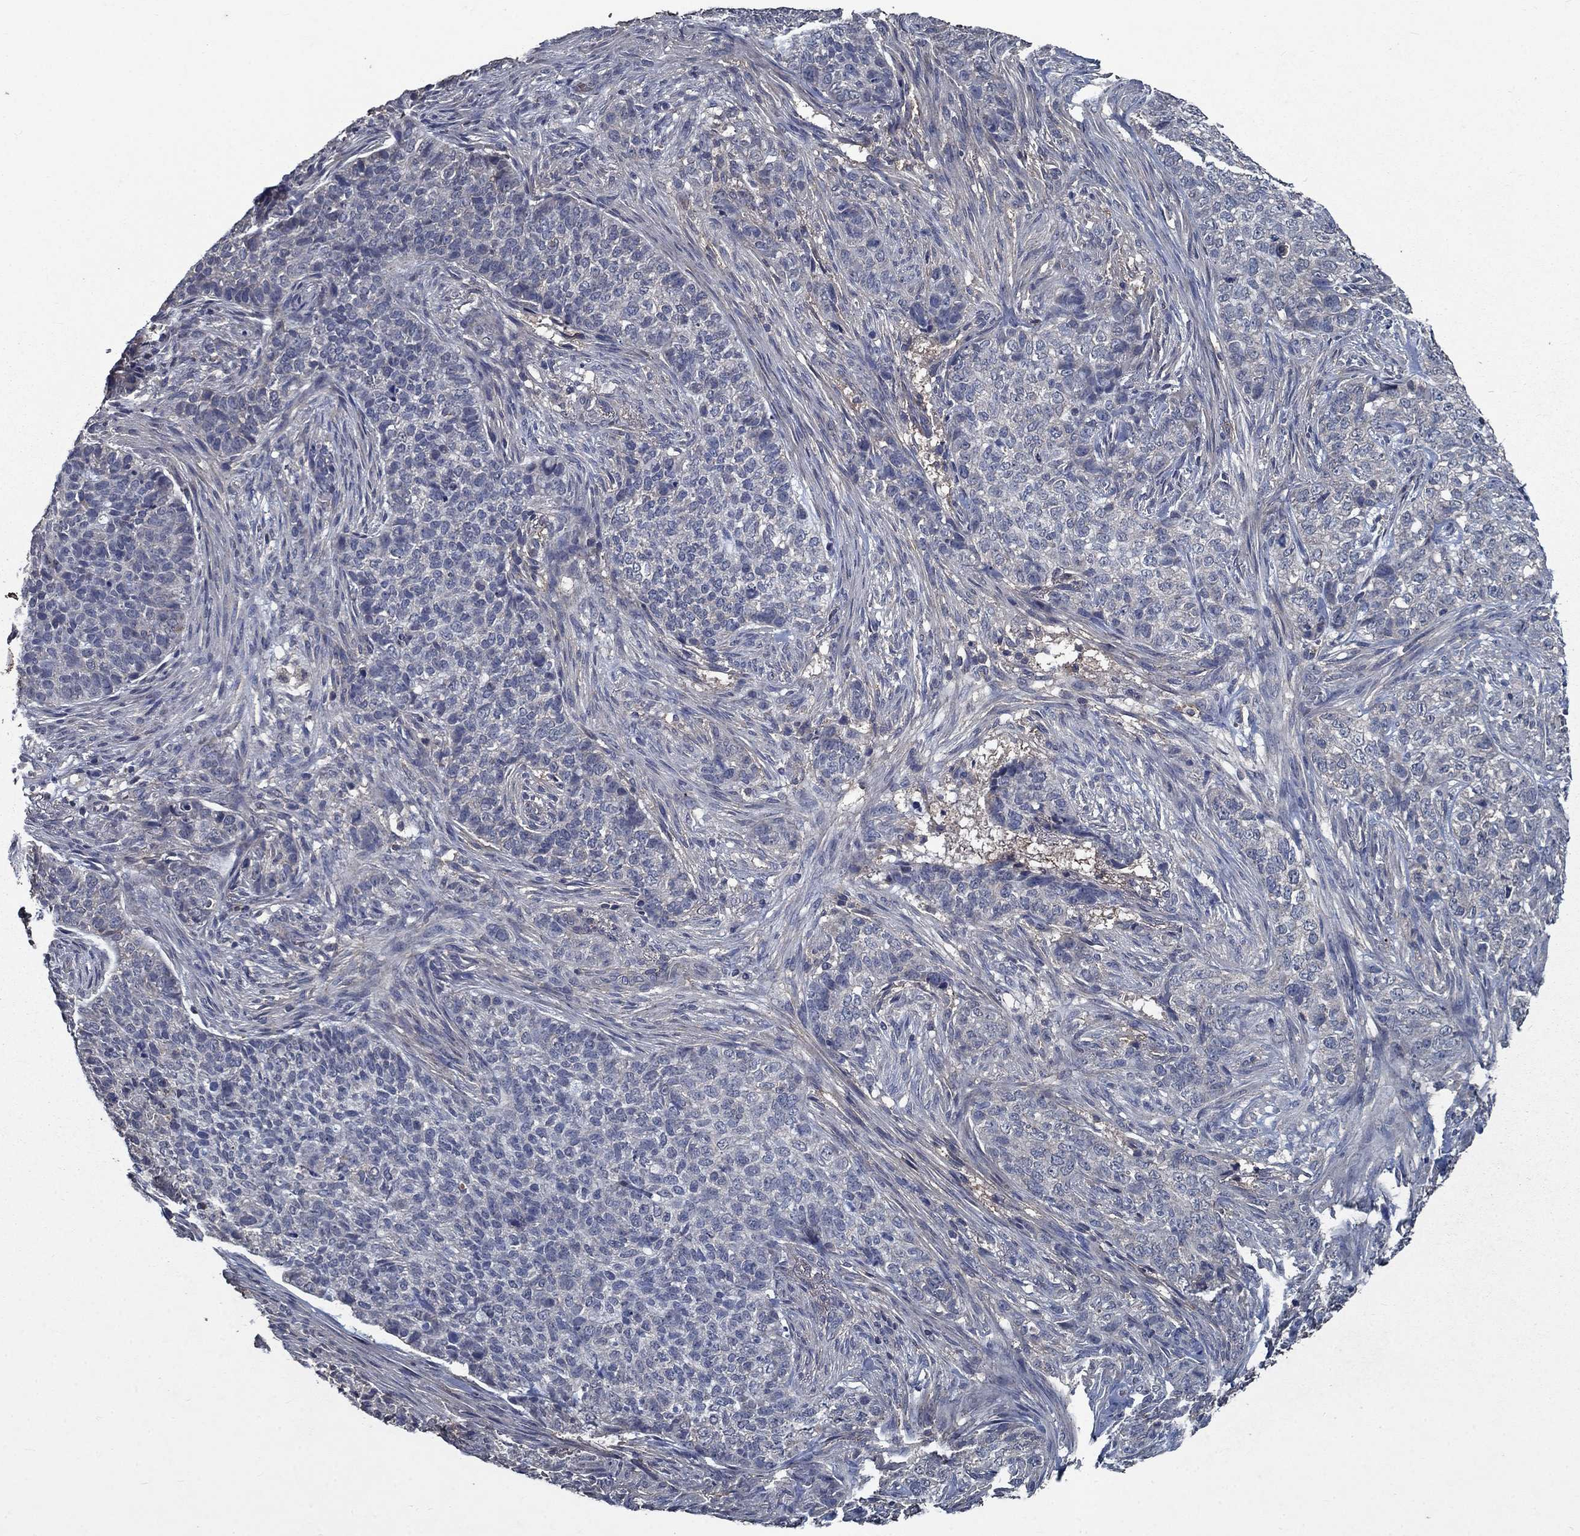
{"staining": {"intensity": "negative", "quantity": "none", "location": "none"}, "tissue": "skin cancer", "cell_type": "Tumor cells", "image_type": "cancer", "snomed": [{"axis": "morphology", "description": "Basal cell carcinoma"}, {"axis": "topography", "description": "Skin"}], "caption": "Human skin basal cell carcinoma stained for a protein using immunohistochemistry reveals no staining in tumor cells.", "gene": "SLC44A1", "patient": {"sex": "female", "age": 69}}